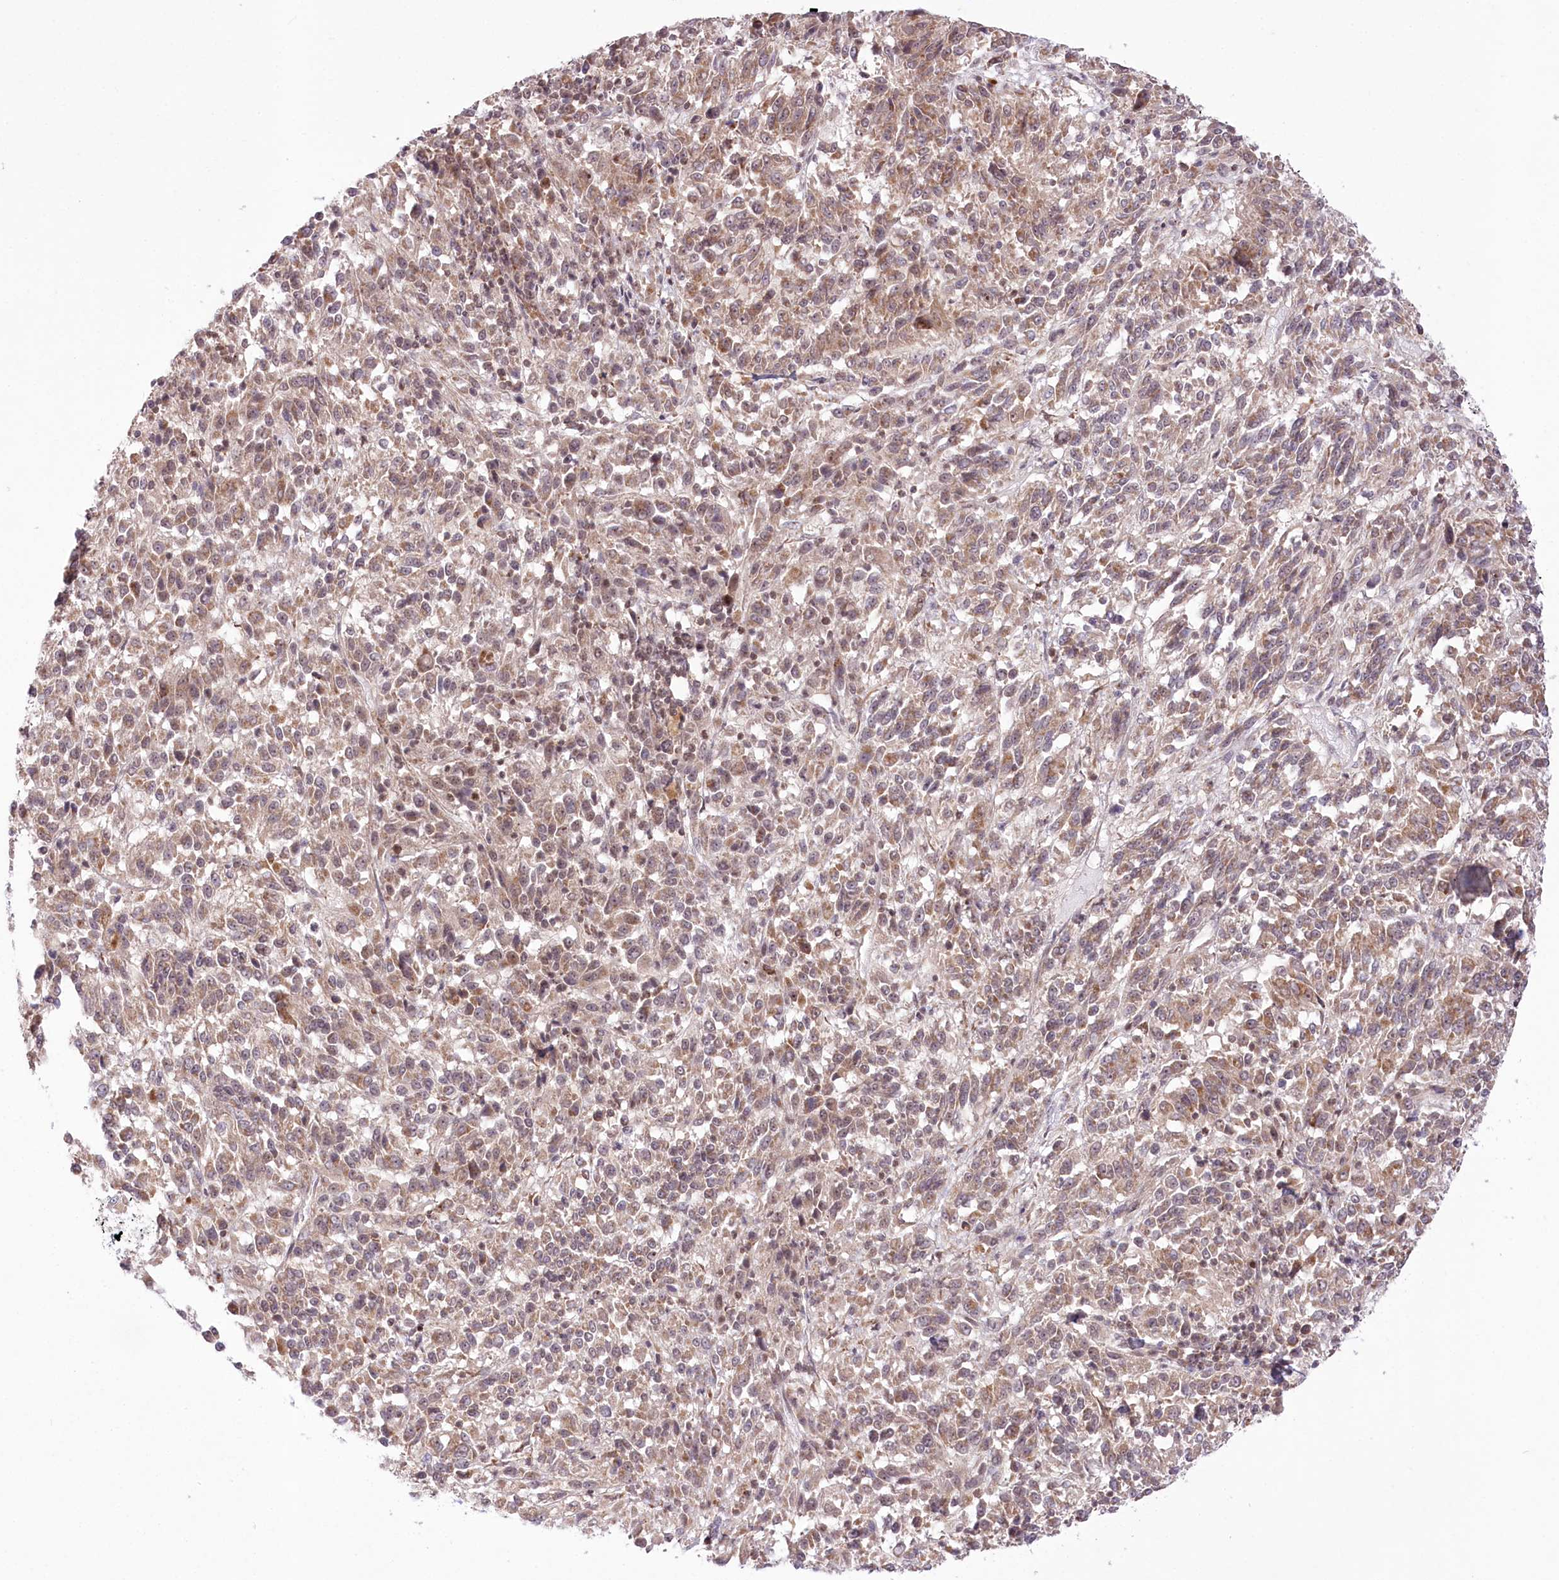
{"staining": {"intensity": "weak", "quantity": ">75%", "location": "cytoplasmic/membranous"}, "tissue": "melanoma", "cell_type": "Tumor cells", "image_type": "cancer", "snomed": [{"axis": "morphology", "description": "Malignant melanoma, Metastatic site"}, {"axis": "topography", "description": "Lung"}], "caption": "A brown stain highlights weak cytoplasmic/membranous positivity of a protein in human melanoma tumor cells.", "gene": "ZMAT2", "patient": {"sex": "male", "age": 64}}